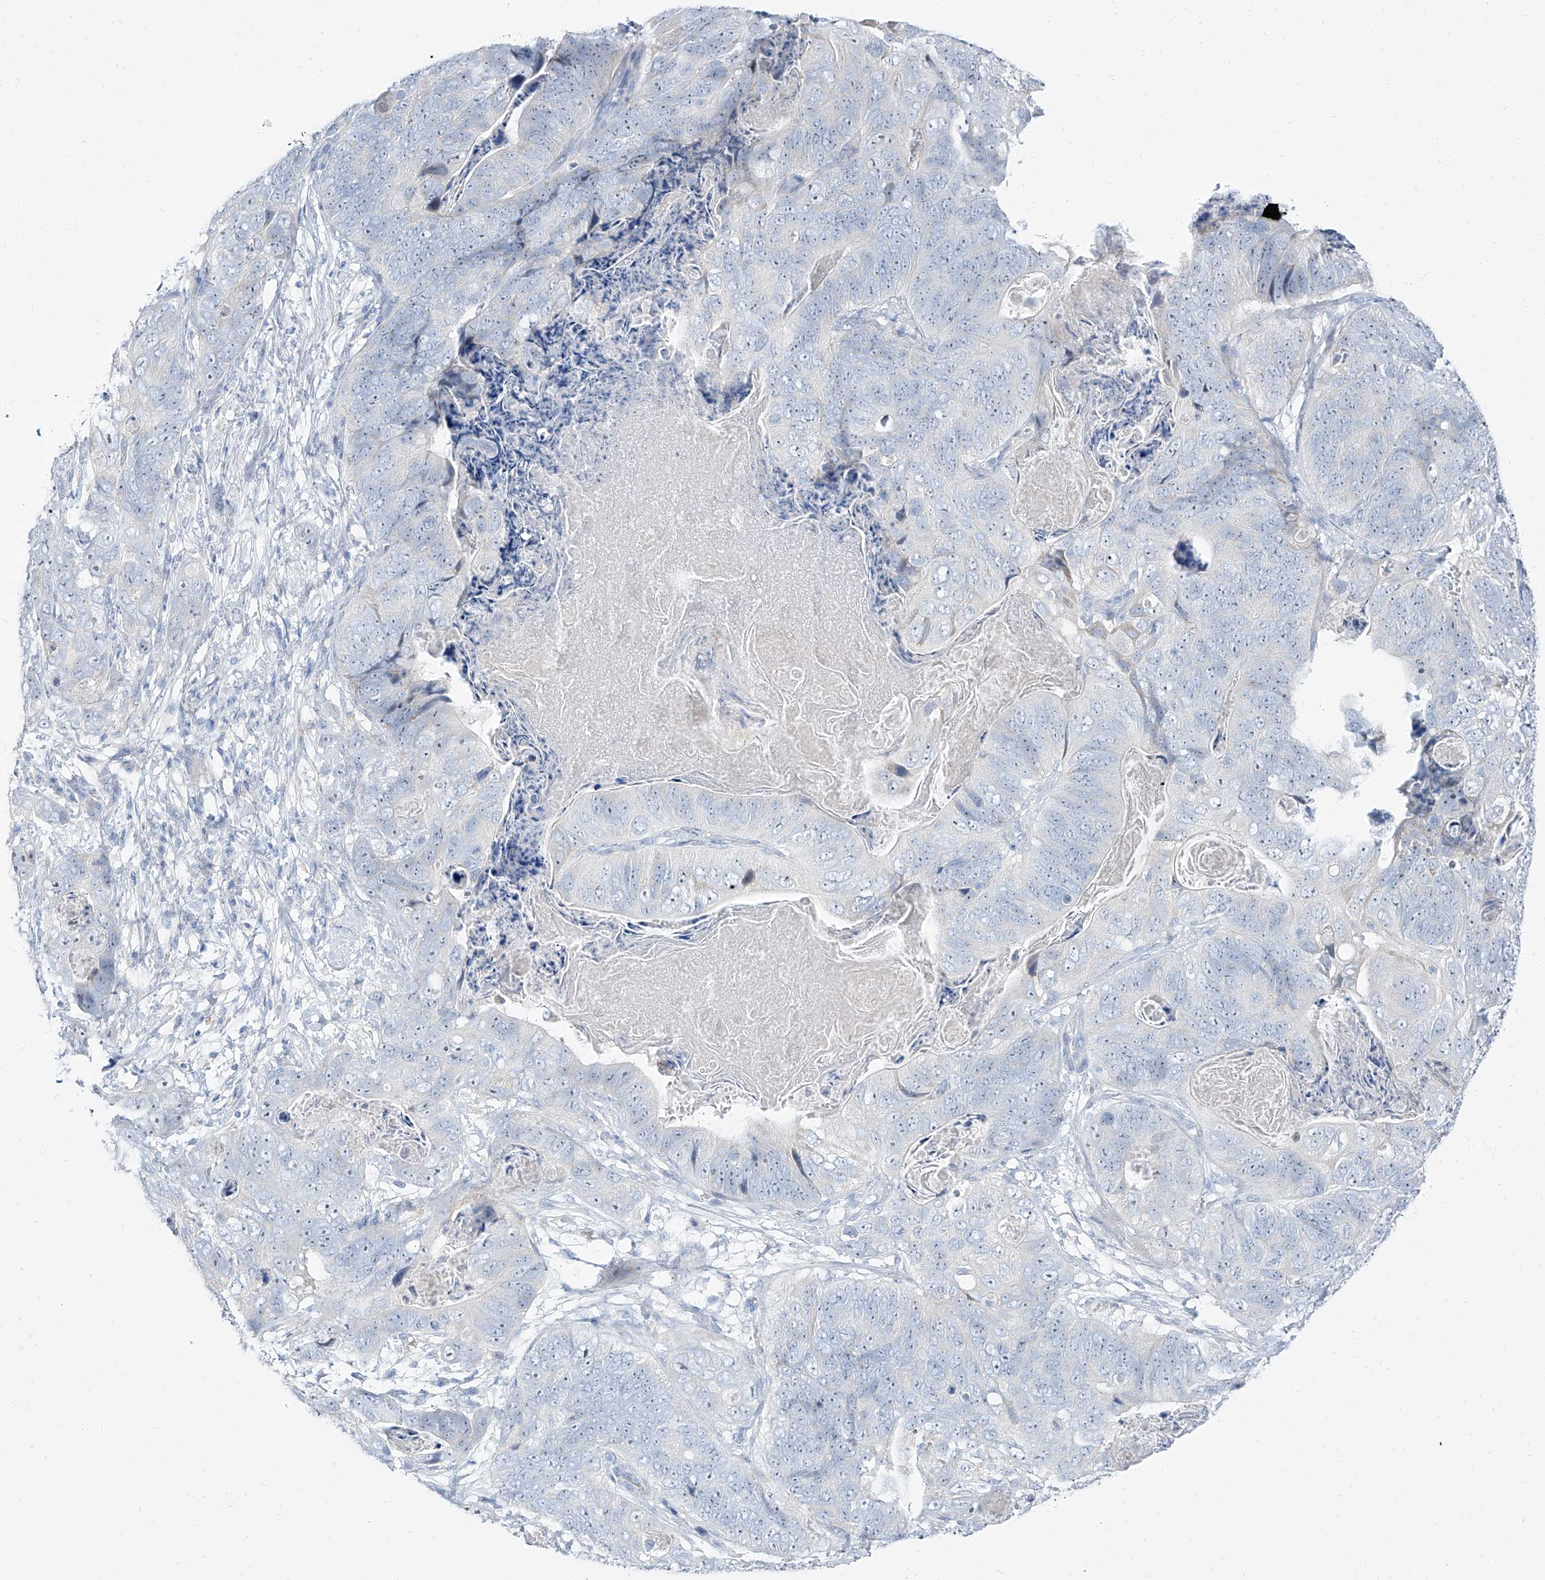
{"staining": {"intensity": "negative", "quantity": "none", "location": "none"}, "tissue": "stomach cancer", "cell_type": "Tumor cells", "image_type": "cancer", "snomed": [{"axis": "morphology", "description": "Normal tissue, NOS"}, {"axis": "morphology", "description": "Adenocarcinoma, NOS"}, {"axis": "topography", "description": "Stomach"}], "caption": "There is no significant expression in tumor cells of stomach cancer.", "gene": "TXLNB", "patient": {"sex": "female", "age": 89}}